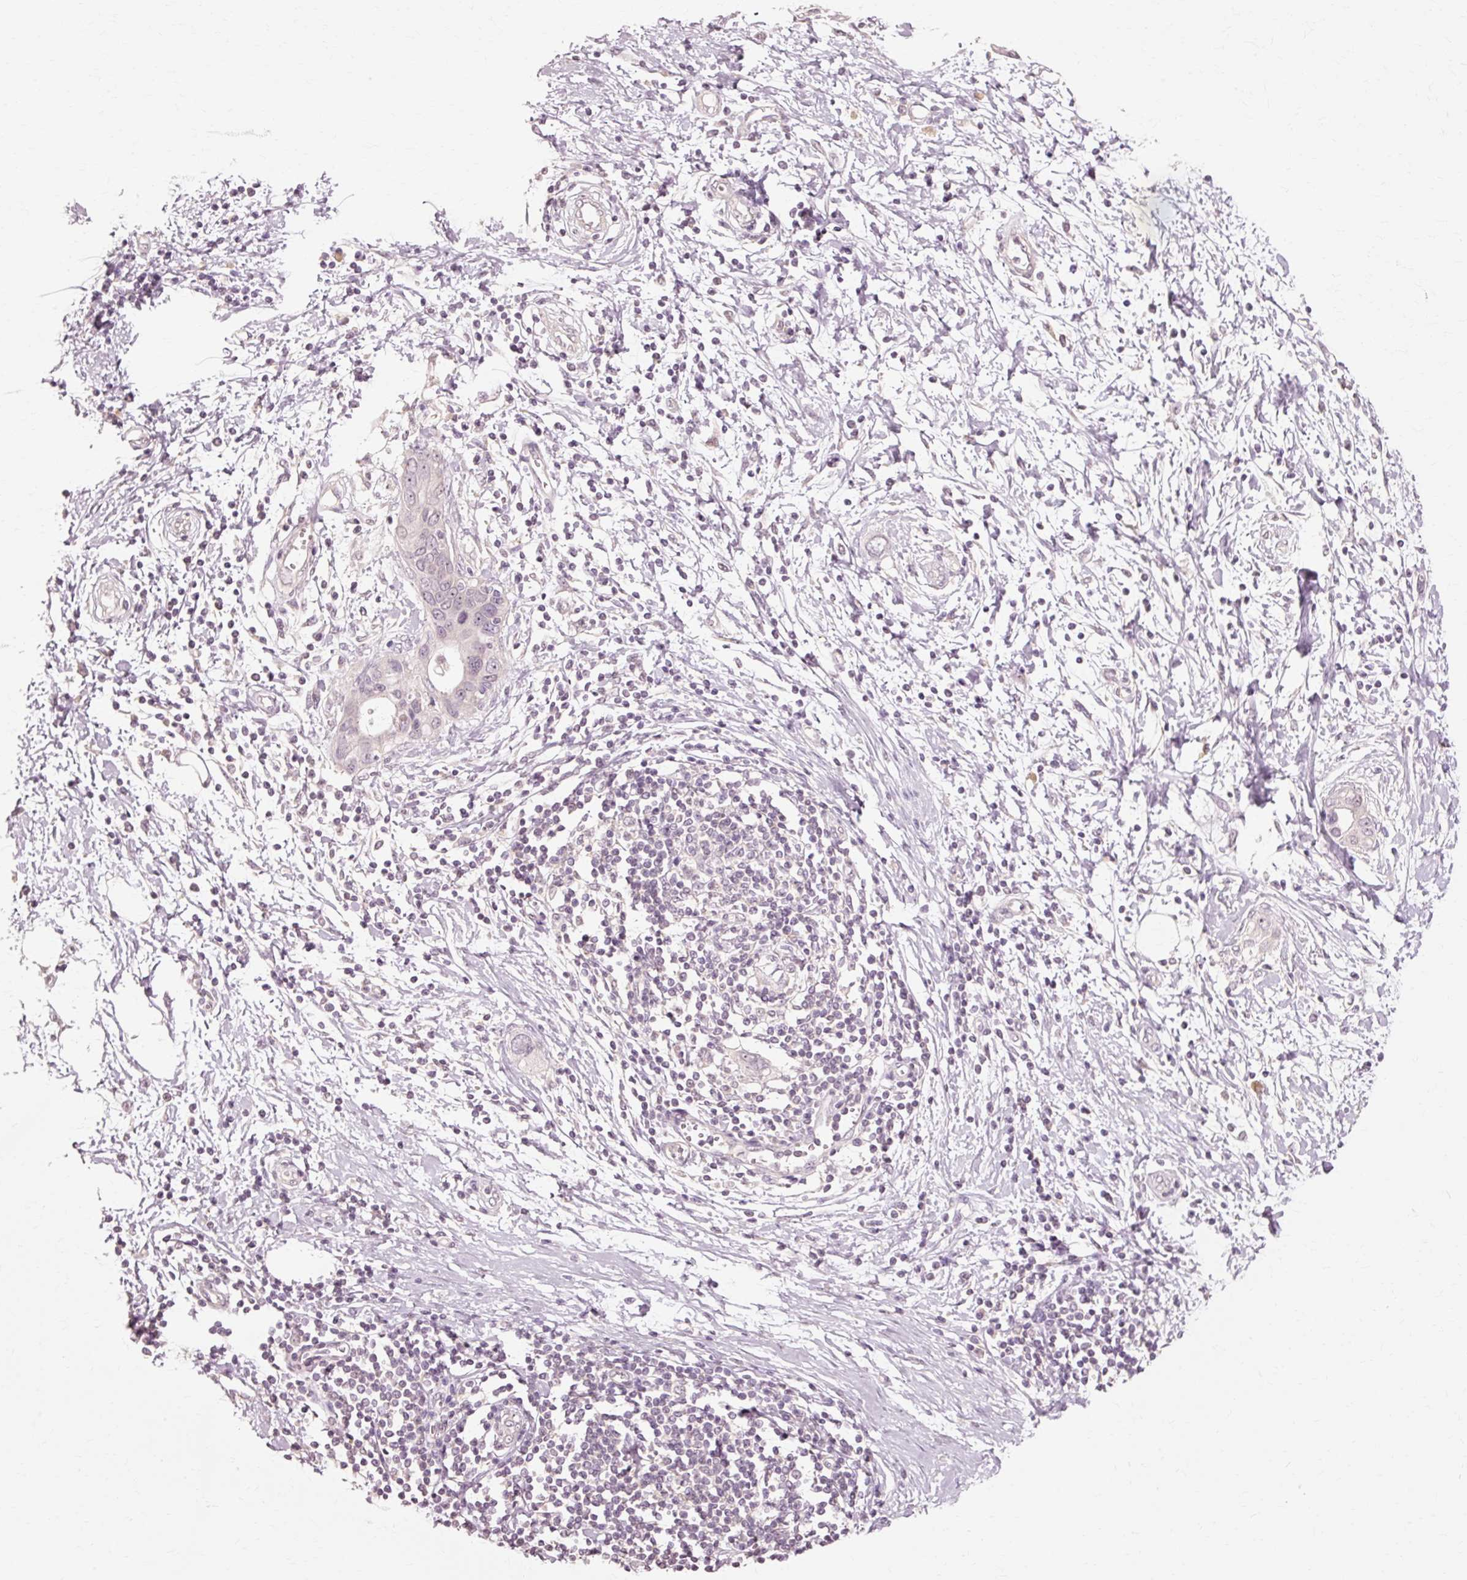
{"staining": {"intensity": "negative", "quantity": "none", "location": "none"}, "tissue": "pancreatic cancer", "cell_type": "Tumor cells", "image_type": "cancer", "snomed": [{"axis": "morphology", "description": "Normal tissue, NOS"}, {"axis": "morphology", "description": "Adenocarcinoma, NOS"}, {"axis": "topography", "description": "Pancreas"}, {"axis": "topography", "description": "Peripheral nerve tissue"}], "caption": "Immunohistochemistry (IHC) of adenocarcinoma (pancreatic) demonstrates no positivity in tumor cells.", "gene": "RGPD5", "patient": {"sex": "male", "age": 59}}